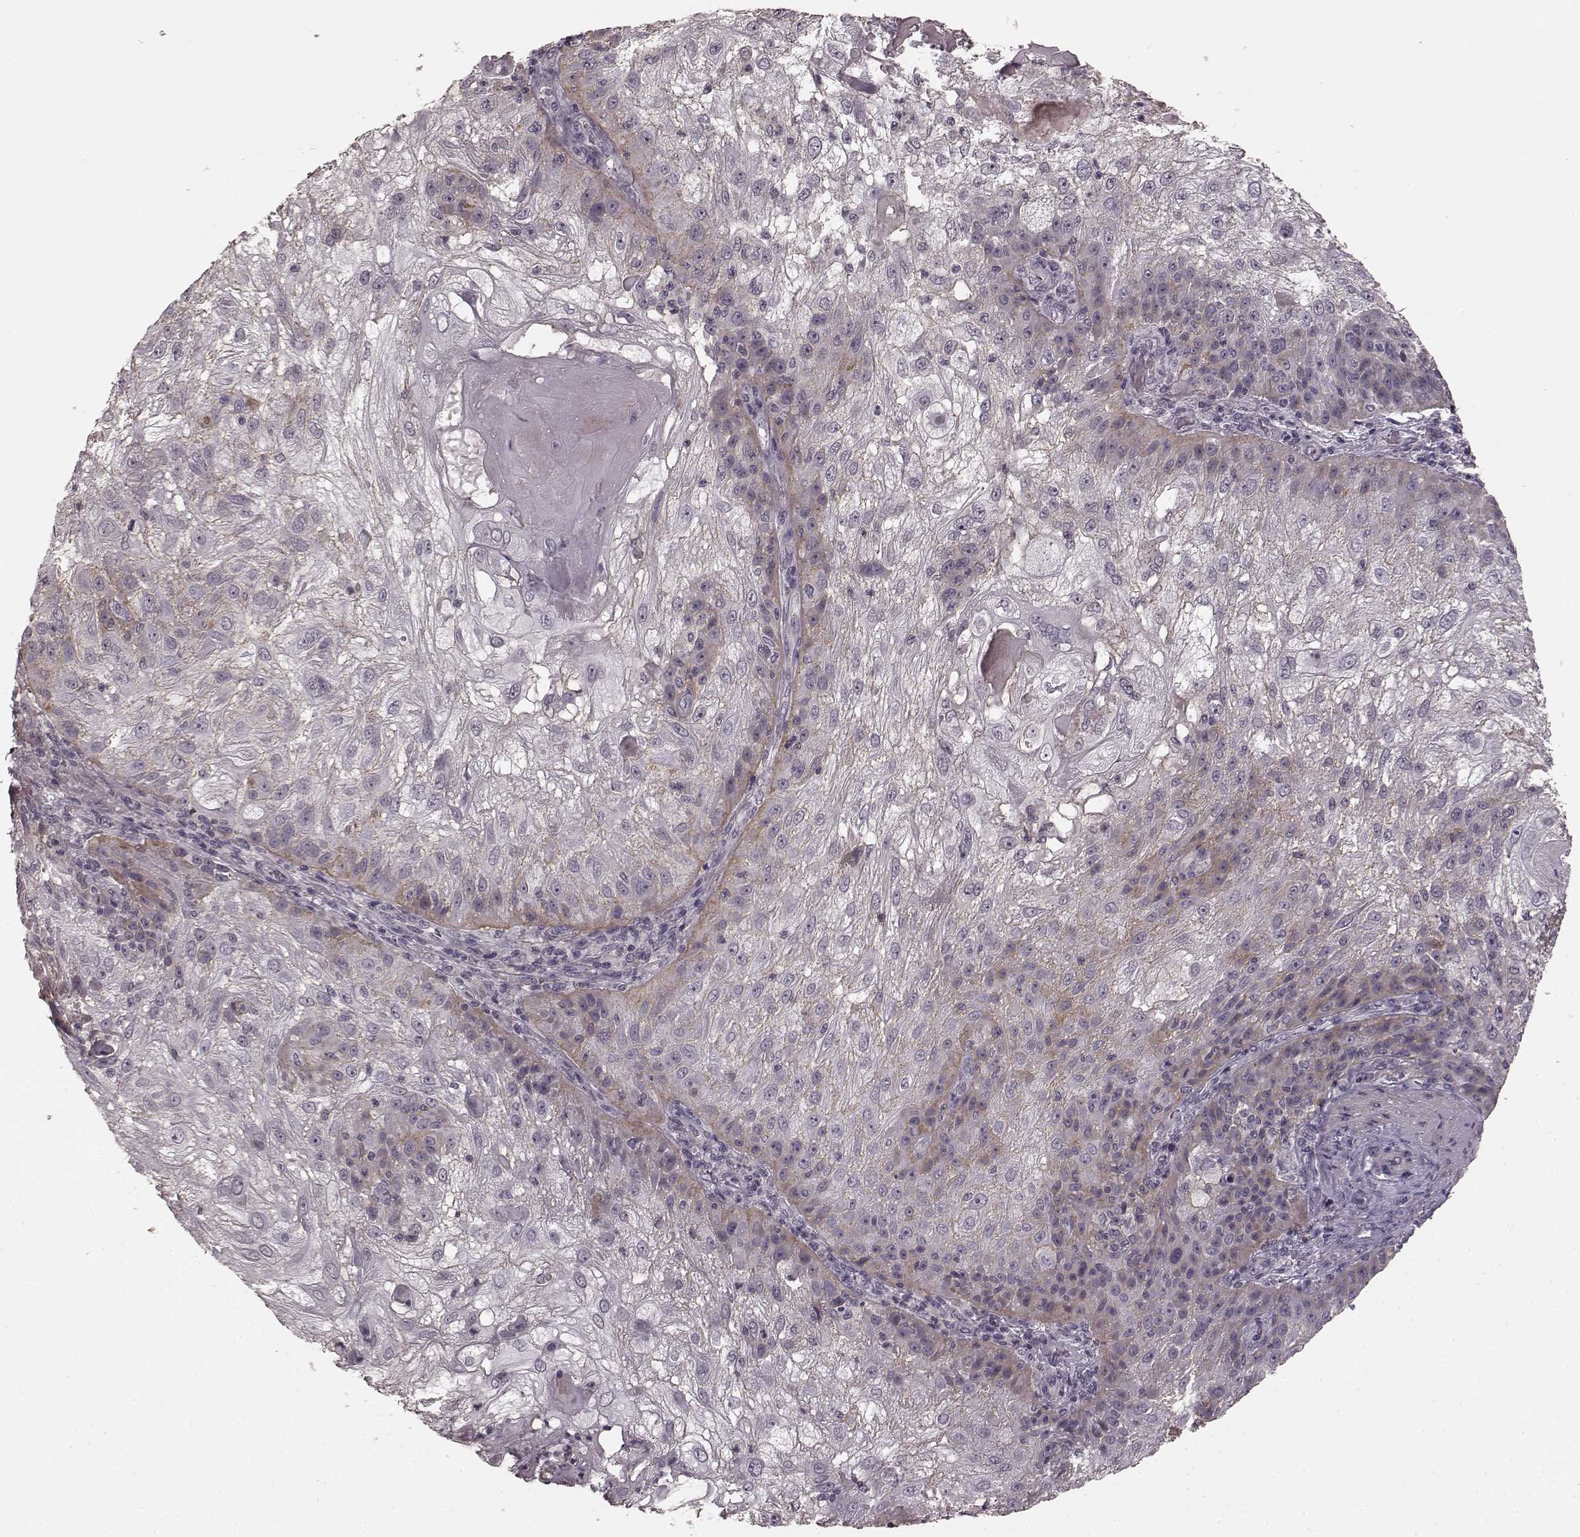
{"staining": {"intensity": "weak", "quantity": "<25%", "location": "cytoplasmic/membranous"}, "tissue": "skin cancer", "cell_type": "Tumor cells", "image_type": "cancer", "snomed": [{"axis": "morphology", "description": "Normal tissue, NOS"}, {"axis": "morphology", "description": "Squamous cell carcinoma, NOS"}, {"axis": "topography", "description": "Skin"}], "caption": "Tumor cells are negative for brown protein staining in squamous cell carcinoma (skin). (DAB (3,3'-diaminobenzidine) IHC with hematoxylin counter stain).", "gene": "PRKCE", "patient": {"sex": "female", "age": 83}}